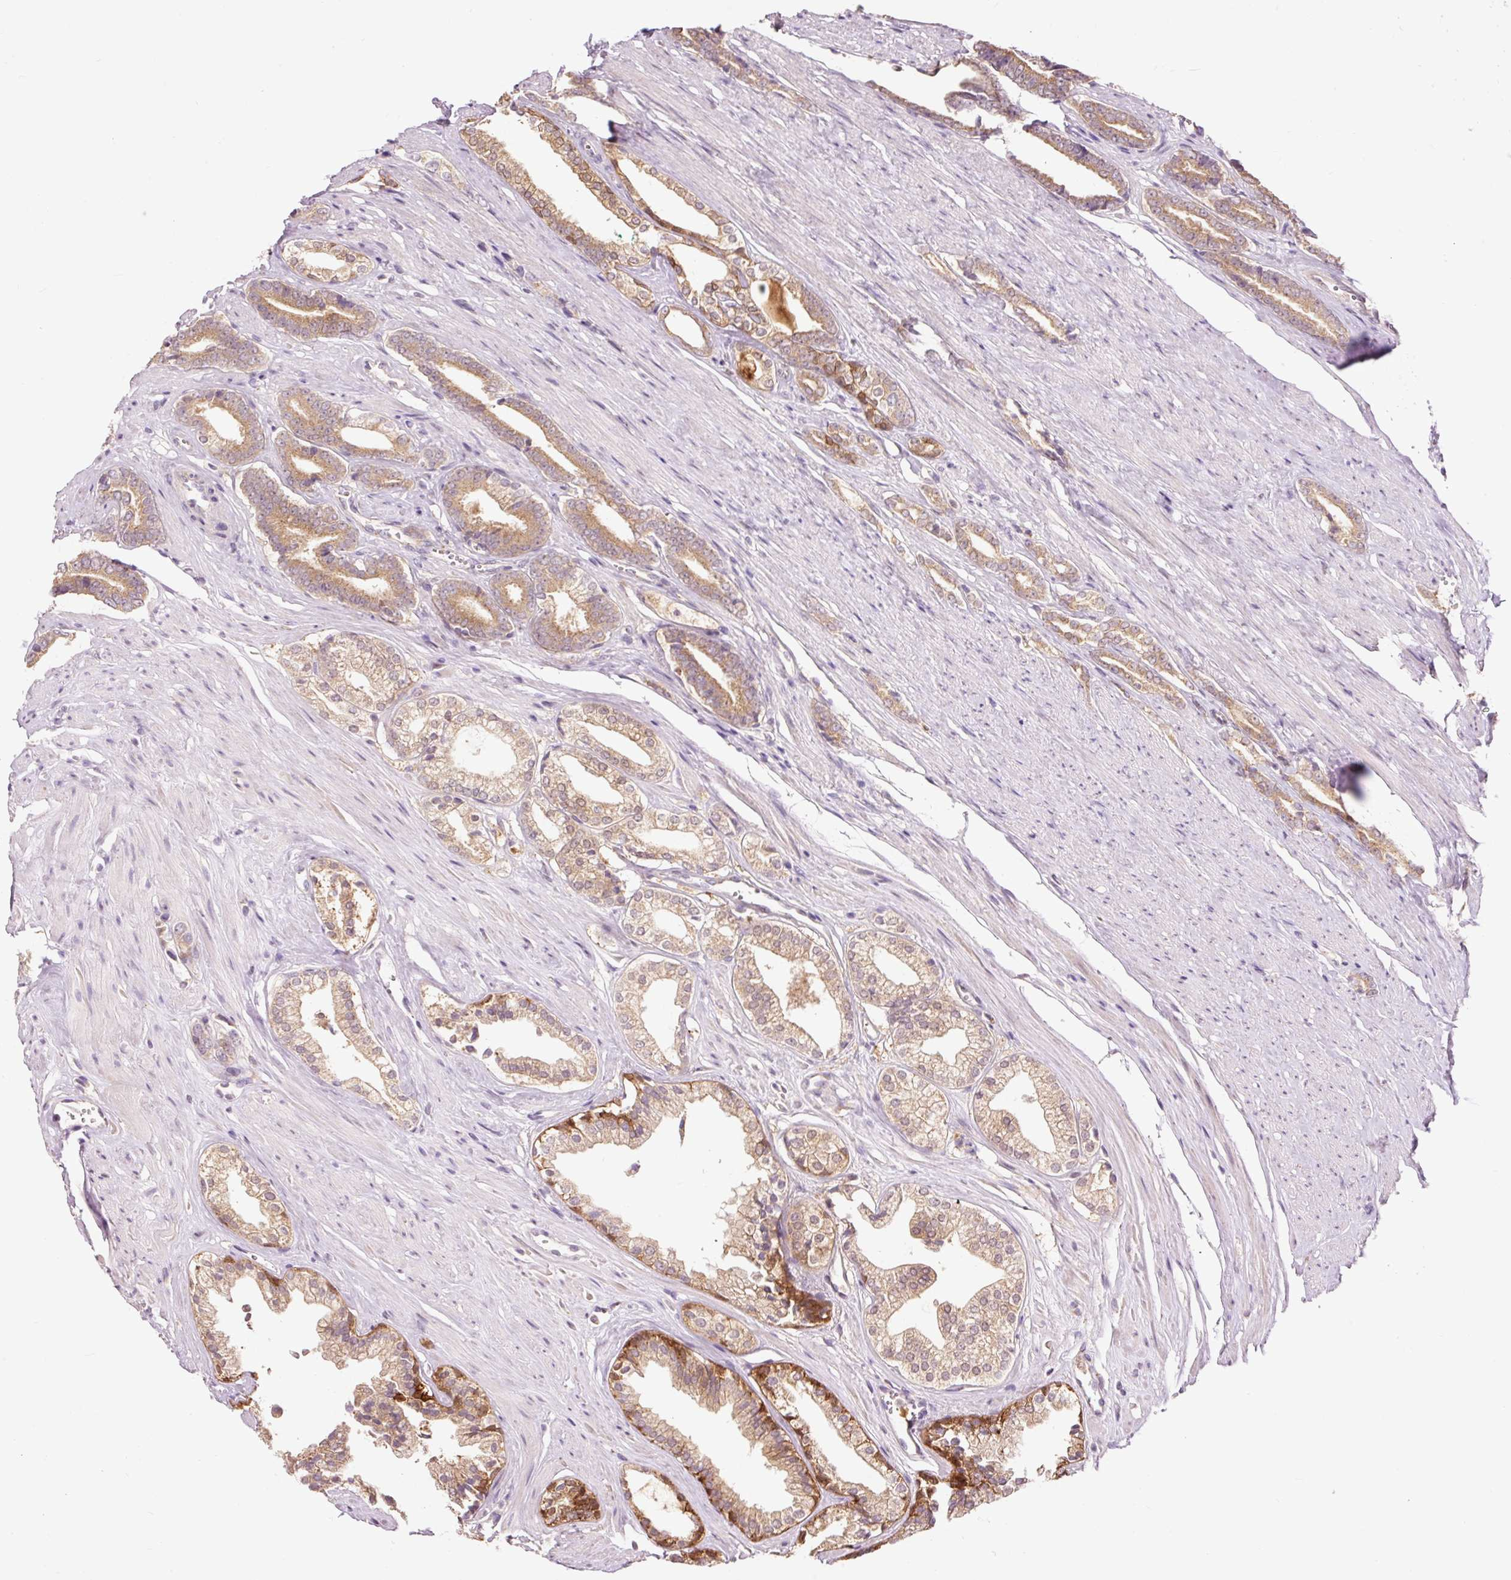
{"staining": {"intensity": "moderate", "quantity": ">75%", "location": "cytoplasmic/membranous"}, "tissue": "prostate cancer", "cell_type": "Tumor cells", "image_type": "cancer", "snomed": [{"axis": "morphology", "description": "Adenocarcinoma, NOS"}, {"axis": "topography", "description": "Prostate and seminal vesicle, NOS"}], "caption": "Moderate cytoplasmic/membranous positivity is seen in about >75% of tumor cells in adenocarcinoma (prostate).", "gene": "PRDX5", "patient": {"sex": "male", "age": 76}}